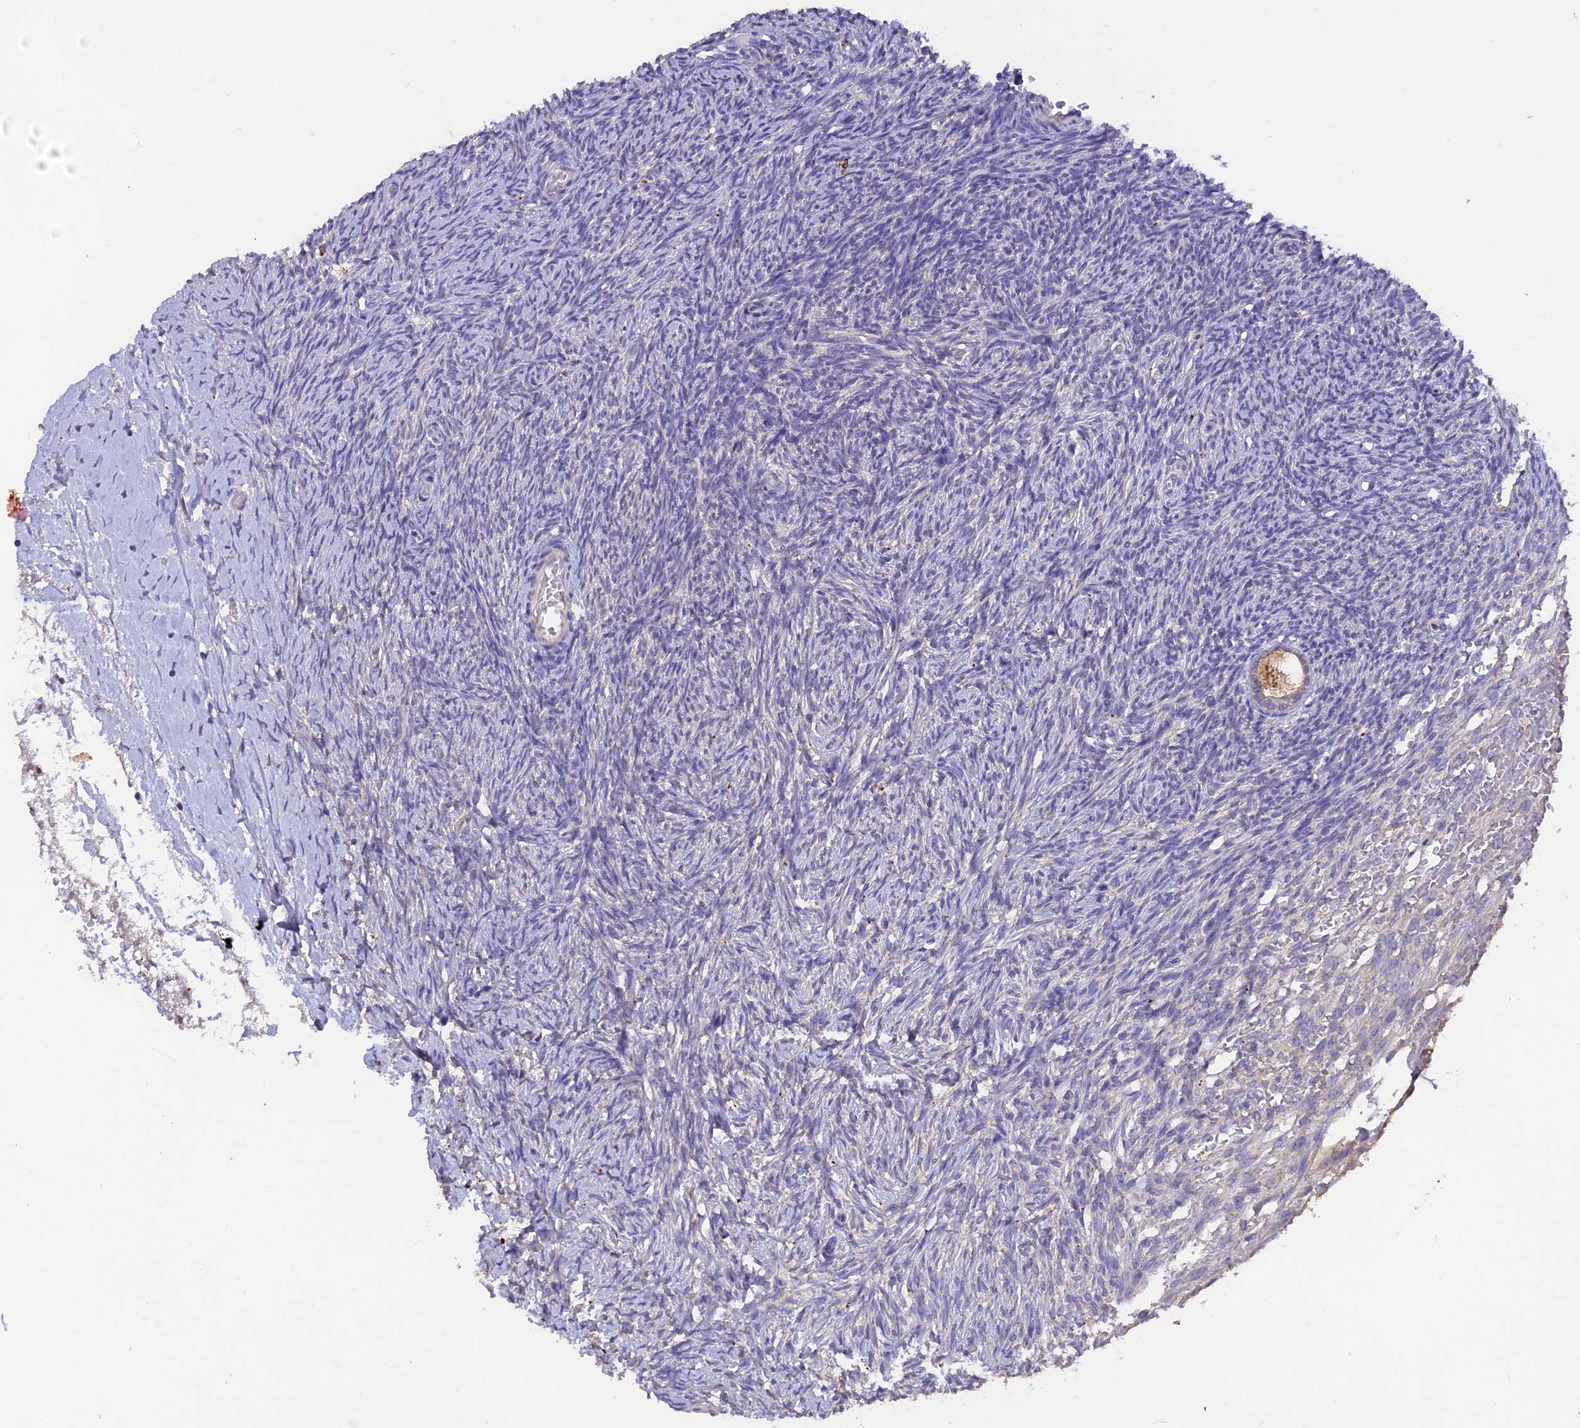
{"staining": {"intensity": "weak", "quantity": ">75%", "location": "cytoplasmic/membranous"}, "tissue": "ovary", "cell_type": "Follicle cells", "image_type": "normal", "snomed": [{"axis": "morphology", "description": "Normal tissue, NOS"}, {"axis": "topography", "description": "Ovary"}], "caption": "Immunohistochemical staining of unremarkable ovary displays >75% levels of weak cytoplasmic/membranous protein staining in approximately >75% of follicle cells. (DAB (3,3'-diaminobenzidine) IHC with brightfield microscopy, high magnification).", "gene": "SLC26A4", "patient": {"sex": "female", "age": 39}}